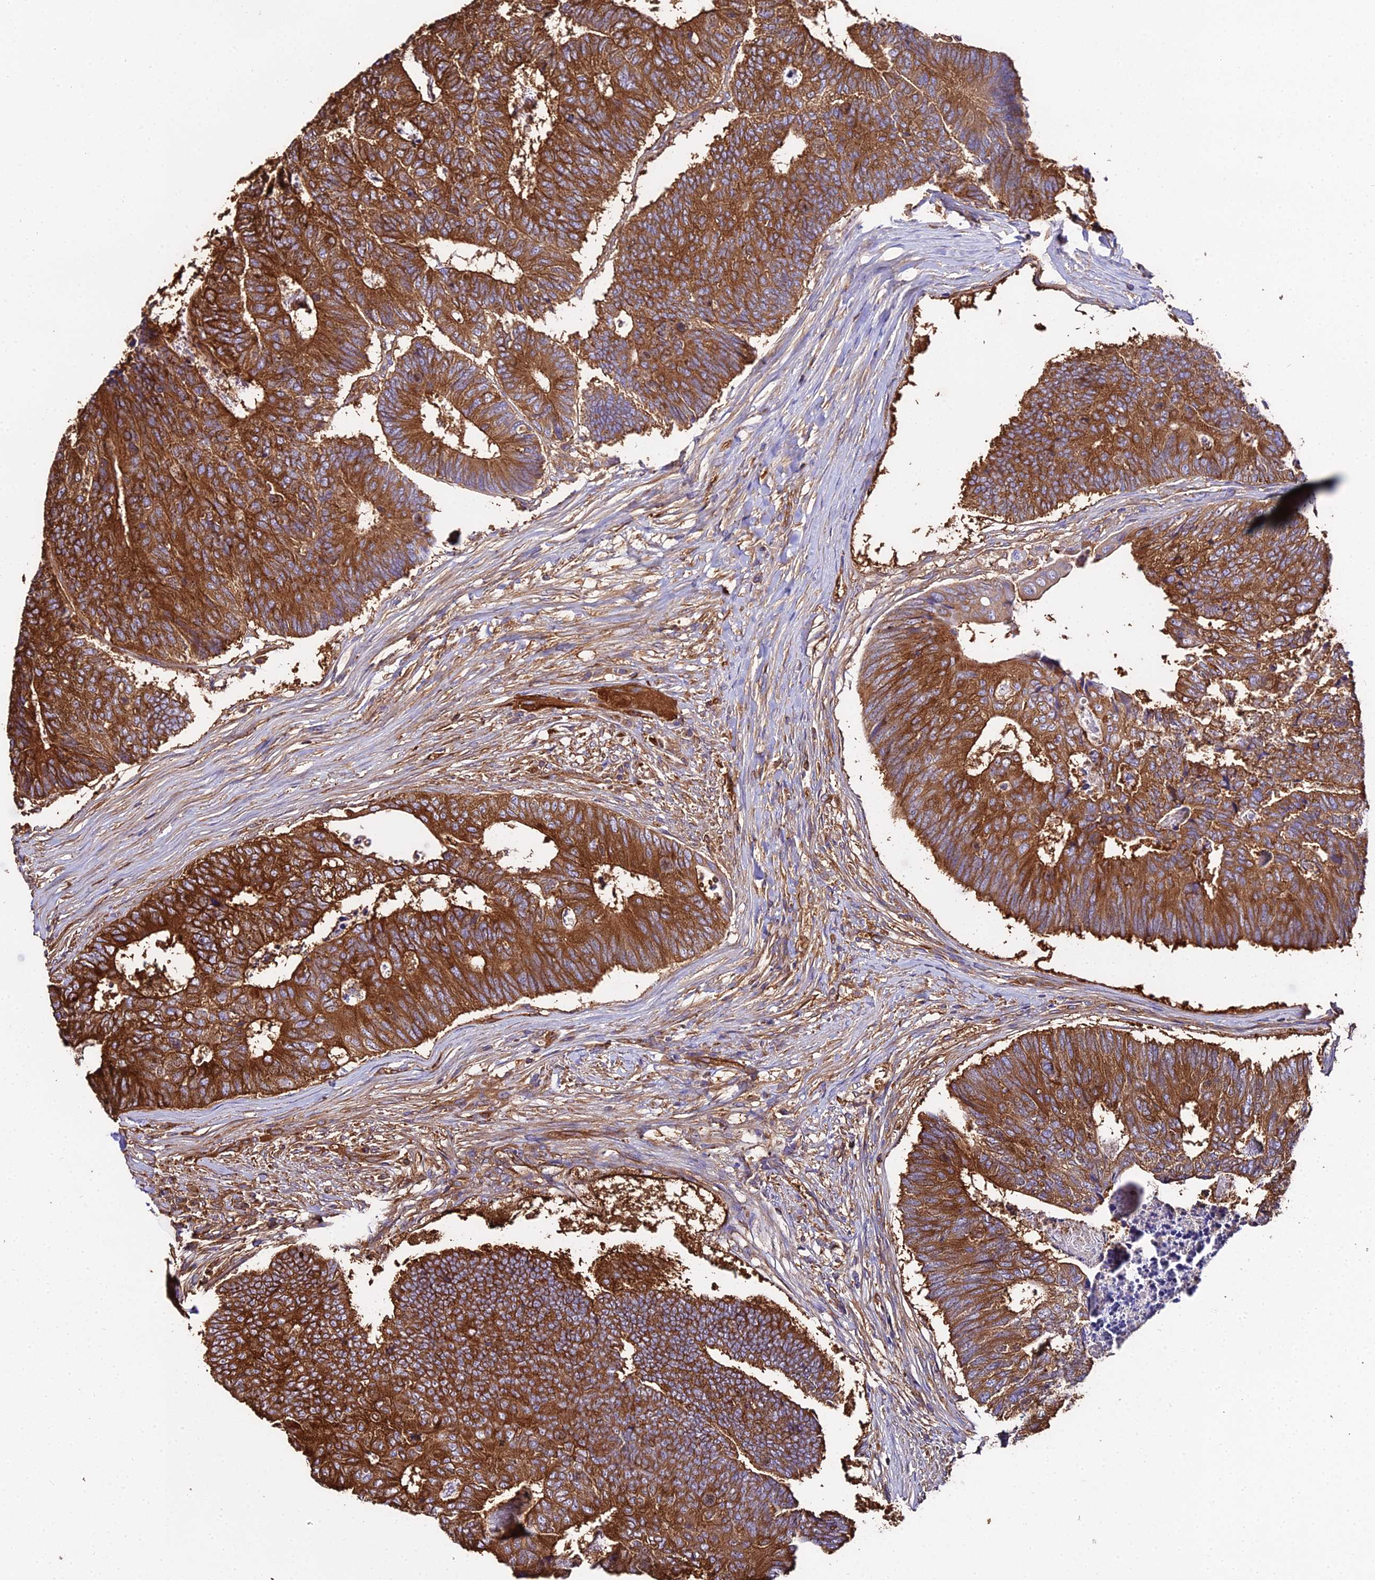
{"staining": {"intensity": "strong", "quantity": ">75%", "location": "cytoplasmic/membranous"}, "tissue": "colorectal cancer", "cell_type": "Tumor cells", "image_type": "cancer", "snomed": [{"axis": "morphology", "description": "Adenocarcinoma, NOS"}, {"axis": "topography", "description": "Colon"}], "caption": "IHC (DAB (3,3'-diaminobenzidine)) staining of colorectal cancer (adenocarcinoma) displays strong cytoplasmic/membranous protein expression in about >75% of tumor cells.", "gene": "TUBA3D", "patient": {"sex": "female", "age": 67}}